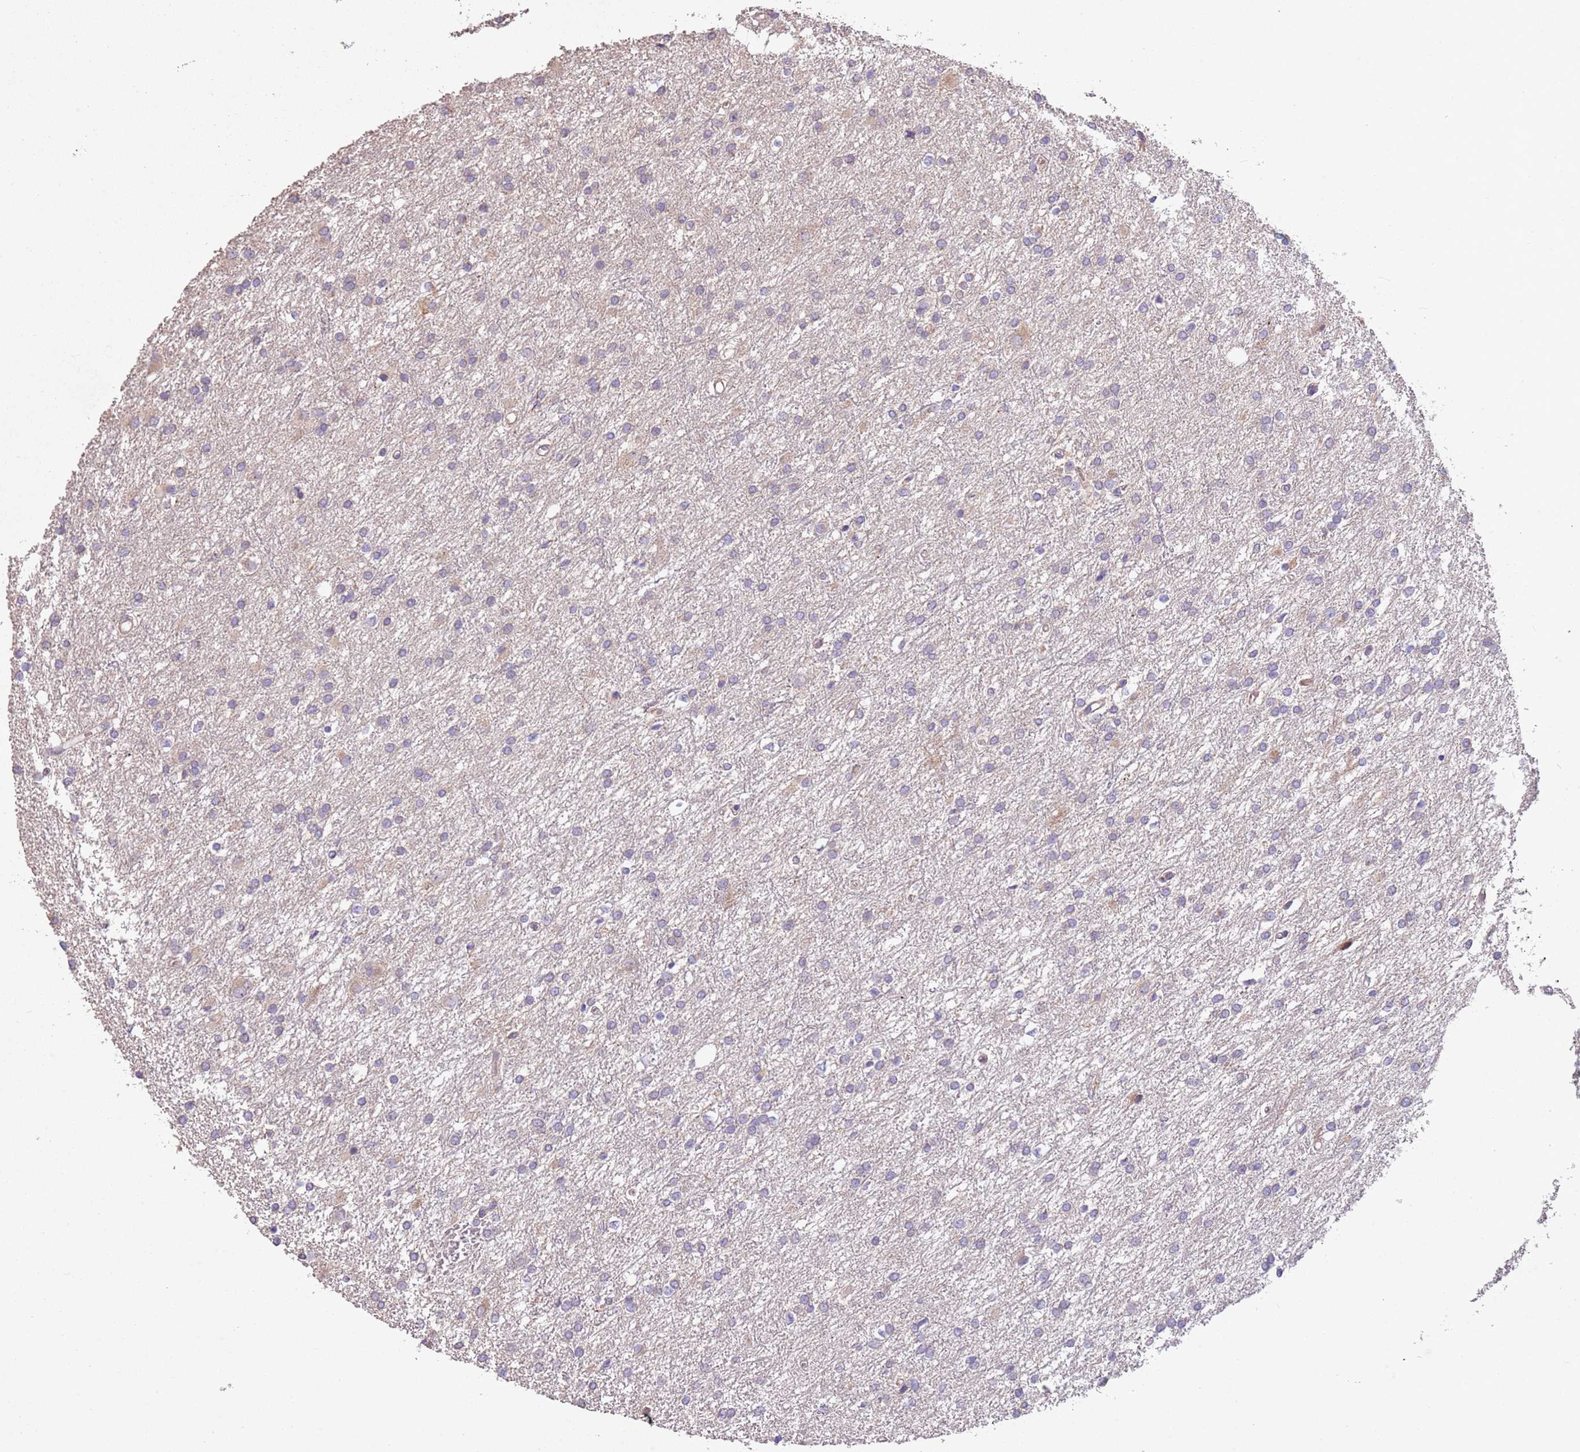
{"staining": {"intensity": "weak", "quantity": "<25%", "location": "cytoplasmic/membranous"}, "tissue": "glioma", "cell_type": "Tumor cells", "image_type": "cancer", "snomed": [{"axis": "morphology", "description": "Glioma, malignant, High grade"}, {"axis": "topography", "description": "Brain"}], "caption": "High power microscopy image of an immunohistochemistry (IHC) image of glioma, revealing no significant positivity in tumor cells.", "gene": "PIGA", "patient": {"sex": "female", "age": 50}}